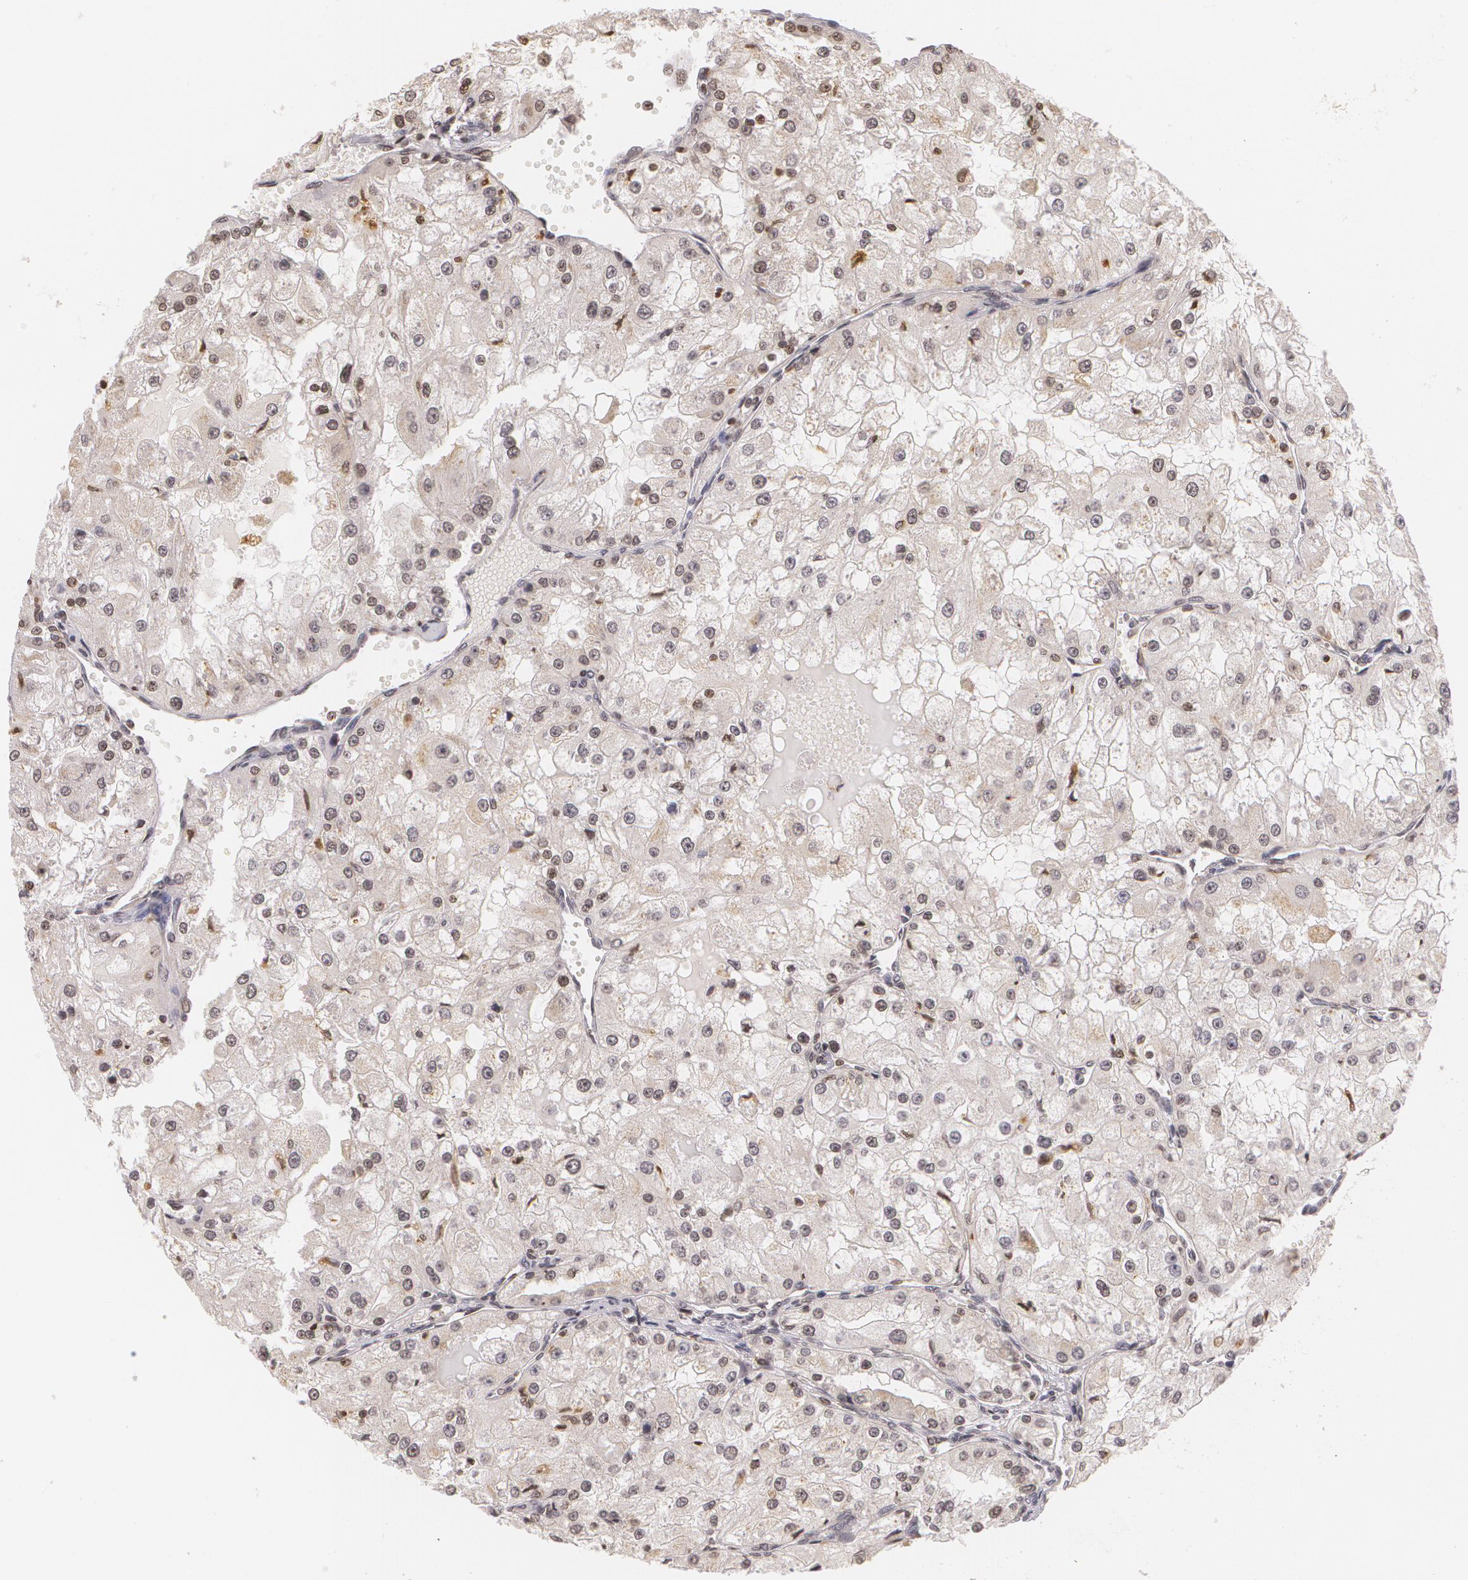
{"staining": {"intensity": "weak", "quantity": "25%-75%", "location": "cytoplasmic/membranous,nuclear"}, "tissue": "renal cancer", "cell_type": "Tumor cells", "image_type": "cancer", "snomed": [{"axis": "morphology", "description": "Adenocarcinoma, NOS"}, {"axis": "topography", "description": "Kidney"}], "caption": "Human renal cancer (adenocarcinoma) stained with a protein marker demonstrates weak staining in tumor cells.", "gene": "VAV3", "patient": {"sex": "female", "age": 74}}